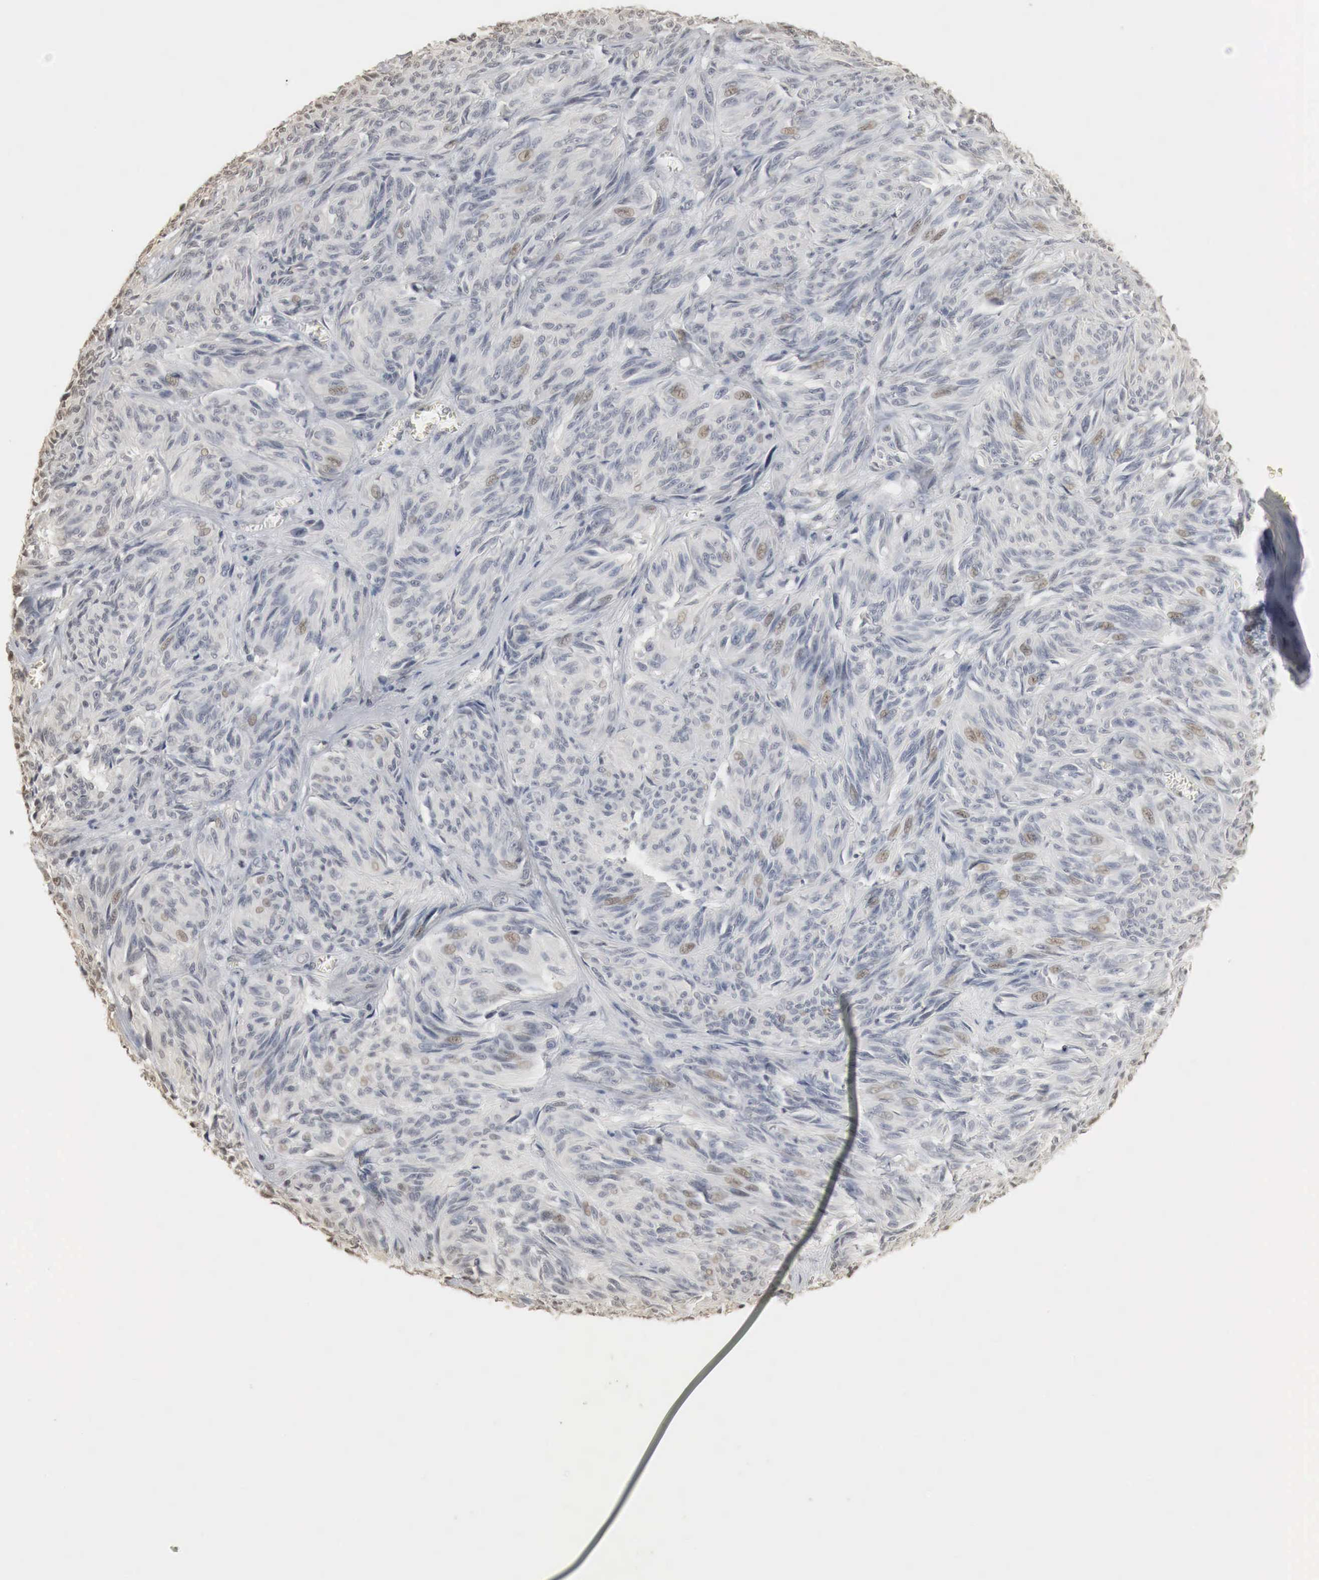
{"staining": {"intensity": "weak", "quantity": "<25%", "location": "cytoplasmic/membranous,nuclear"}, "tissue": "melanoma", "cell_type": "Tumor cells", "image_type": "cancer", "snomed": [{"axis": "morphology", "description": "Malignant melanoma, NOS"}, {"axis": "topography", "description": "Skin"}], "caption": "DAB immunohistochemical staining of melanoma displays no significant positivity in tumor cells. The staining was performed using DAB to visualize the protein expression in brown, while the nuclei were stained in blue with hematoxylin (Magnification: 20x).", "gene": "ERBB4", "patient": {"sex": "male", "age": 54}}